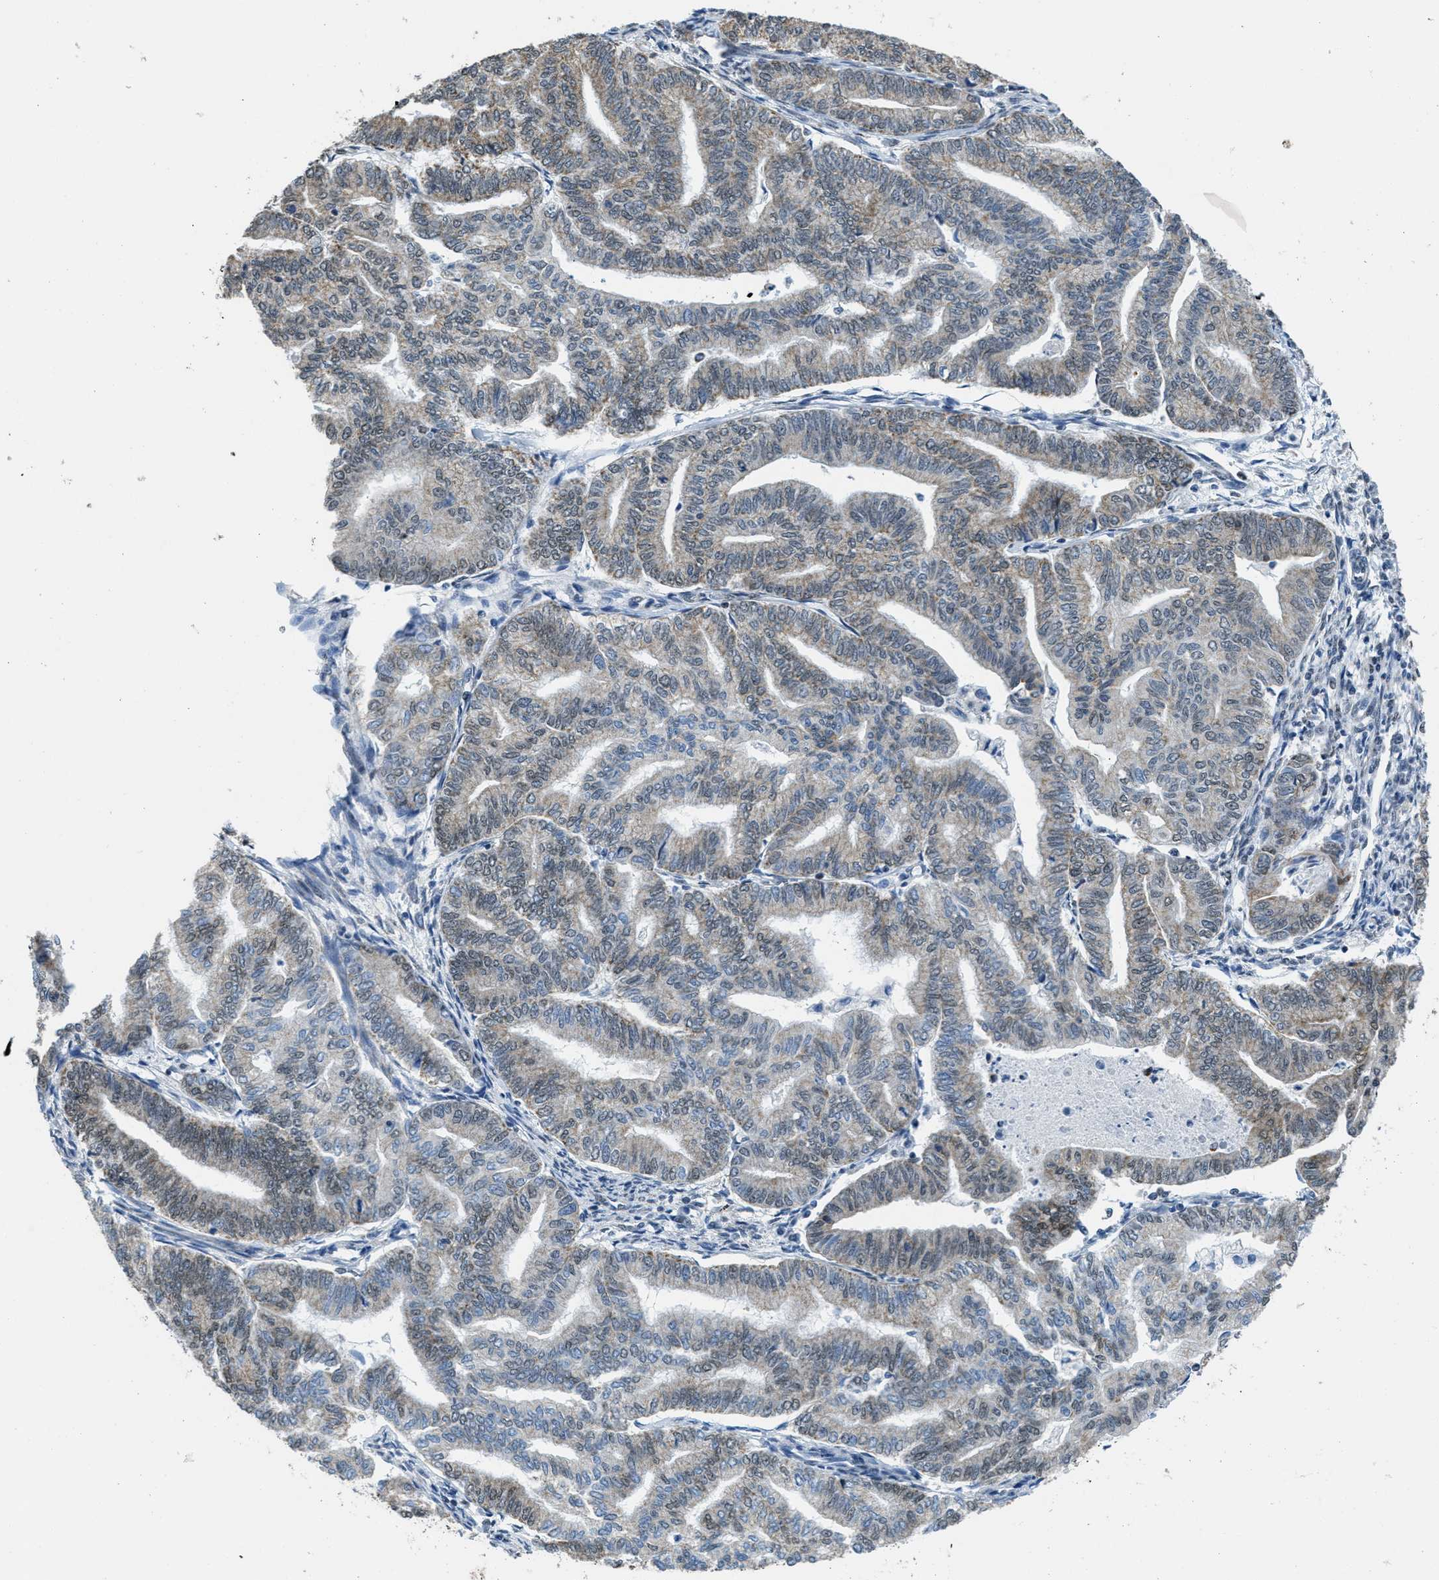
{"staining": {"intensity": "weak", "quantity": "25%-75%", "location": "cytoplasmic/membranous"}, "tissue": "endometrial cancer", "cell_type": "Tumor cells", "image_type": "cancer", "snomed": [{"axis": "morphology", "description": "Adenocarcinoma, NOS"}, {"axis": "topography", "description": "Endometrium"}], "caption": "Endometrial cancer was stained to show a protein in brown. There is low levels of weak cytoplasmic/membranous staining in approximately 25%-75% of tumor cells.", "gene": "TOMM70", "patient": {"sex": "female", "age": 79}}